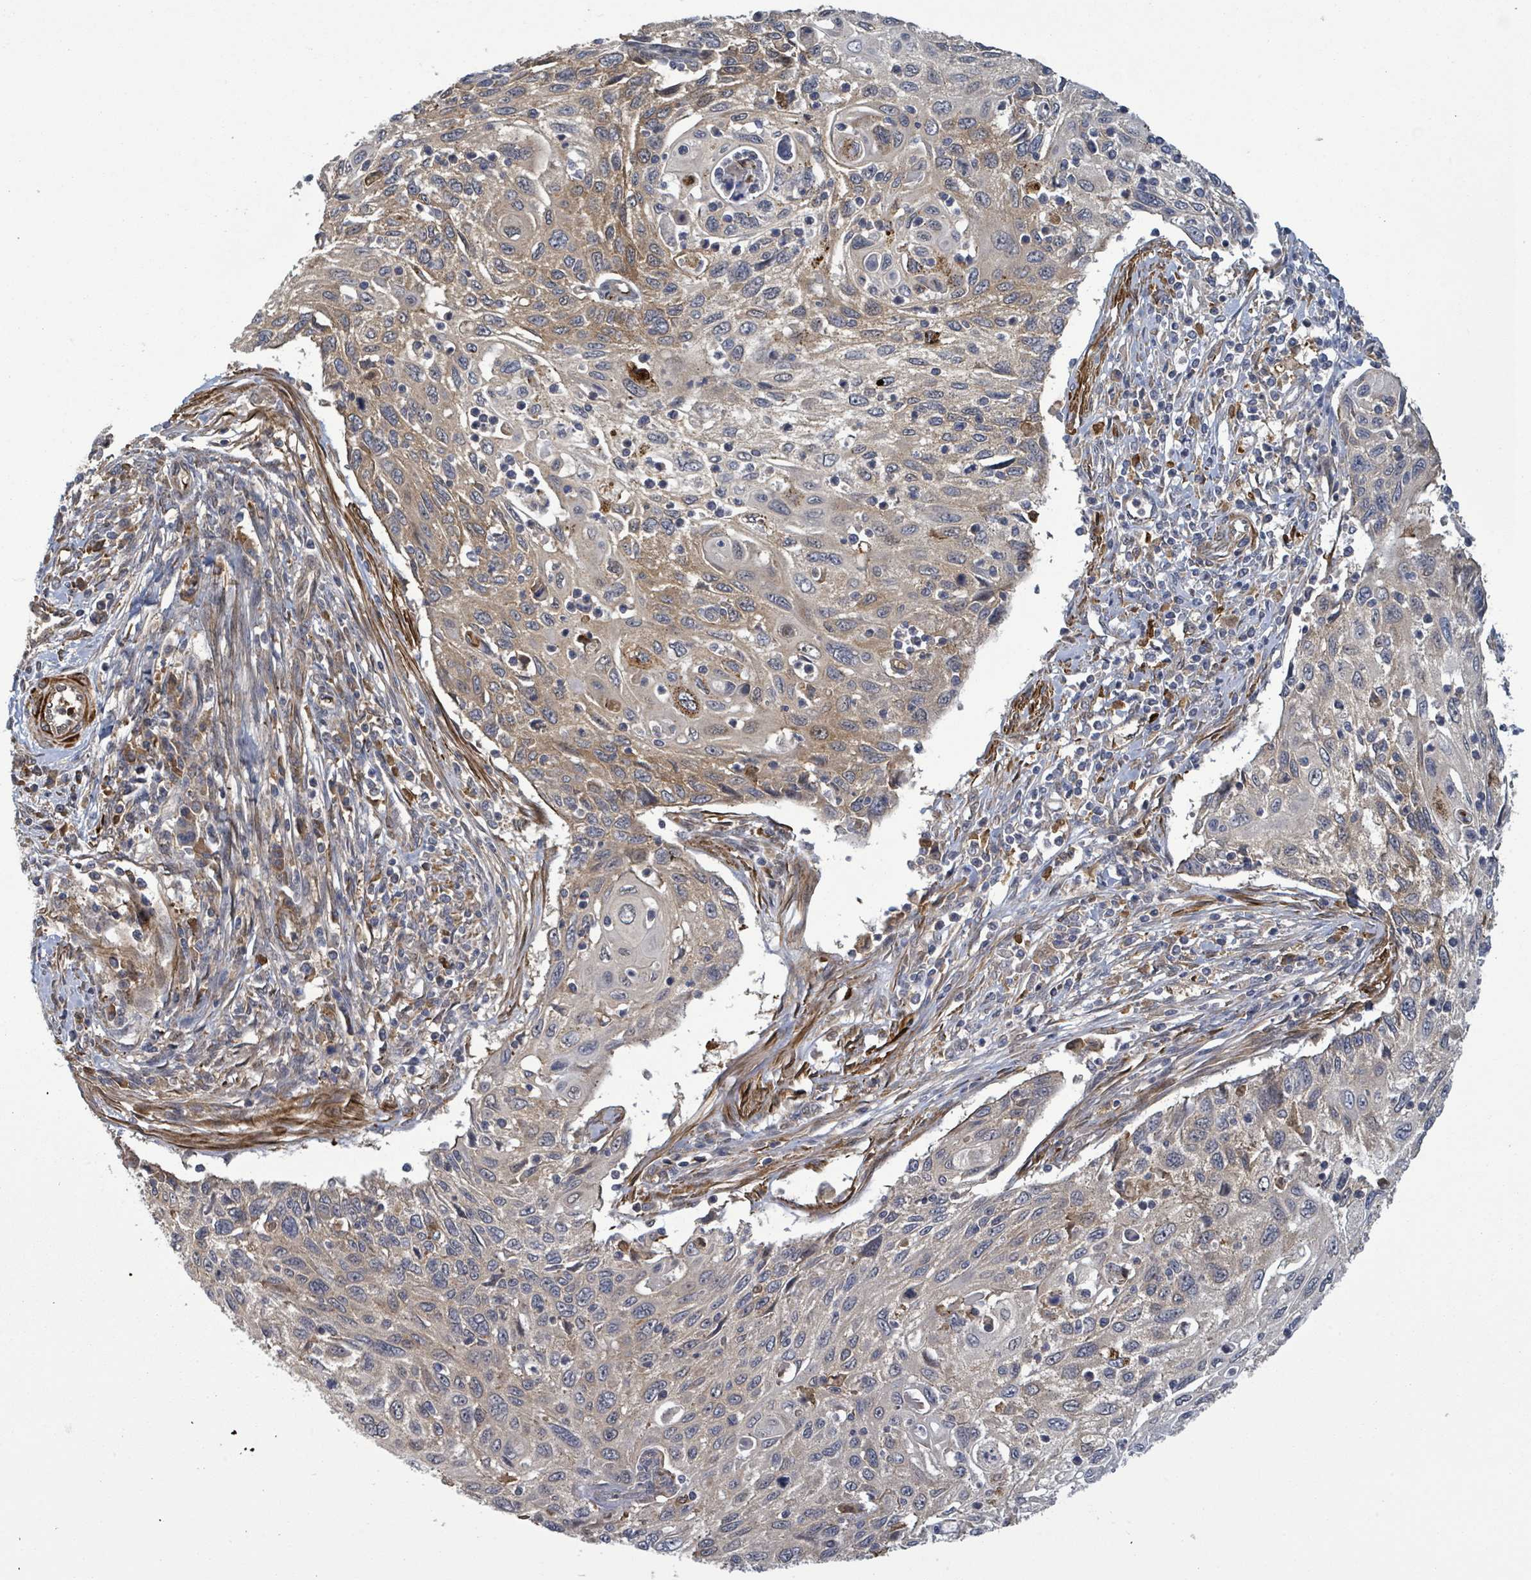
{"staining": {"intensity": "weak", "quantity": "25%-75%", "location": "cytoplasmic/membranous"}, "tissue": "cervical cancer", "cell_type": "Tumor cells", "image_type": "cancer", "snomed": [{"axis": "morphology", "description": "Squamous cell carcinoma, NOS"}, {"axis": "topography", "description": "Cervix"}], "caption": "Protein expression analysis of human cervical cancer reveals weak cytoplasmic/membranous staining in approximately 25%-75% of tumor cells.", "gene": "MAP3K6", "patient": {"sex": "female", "age": 70}}